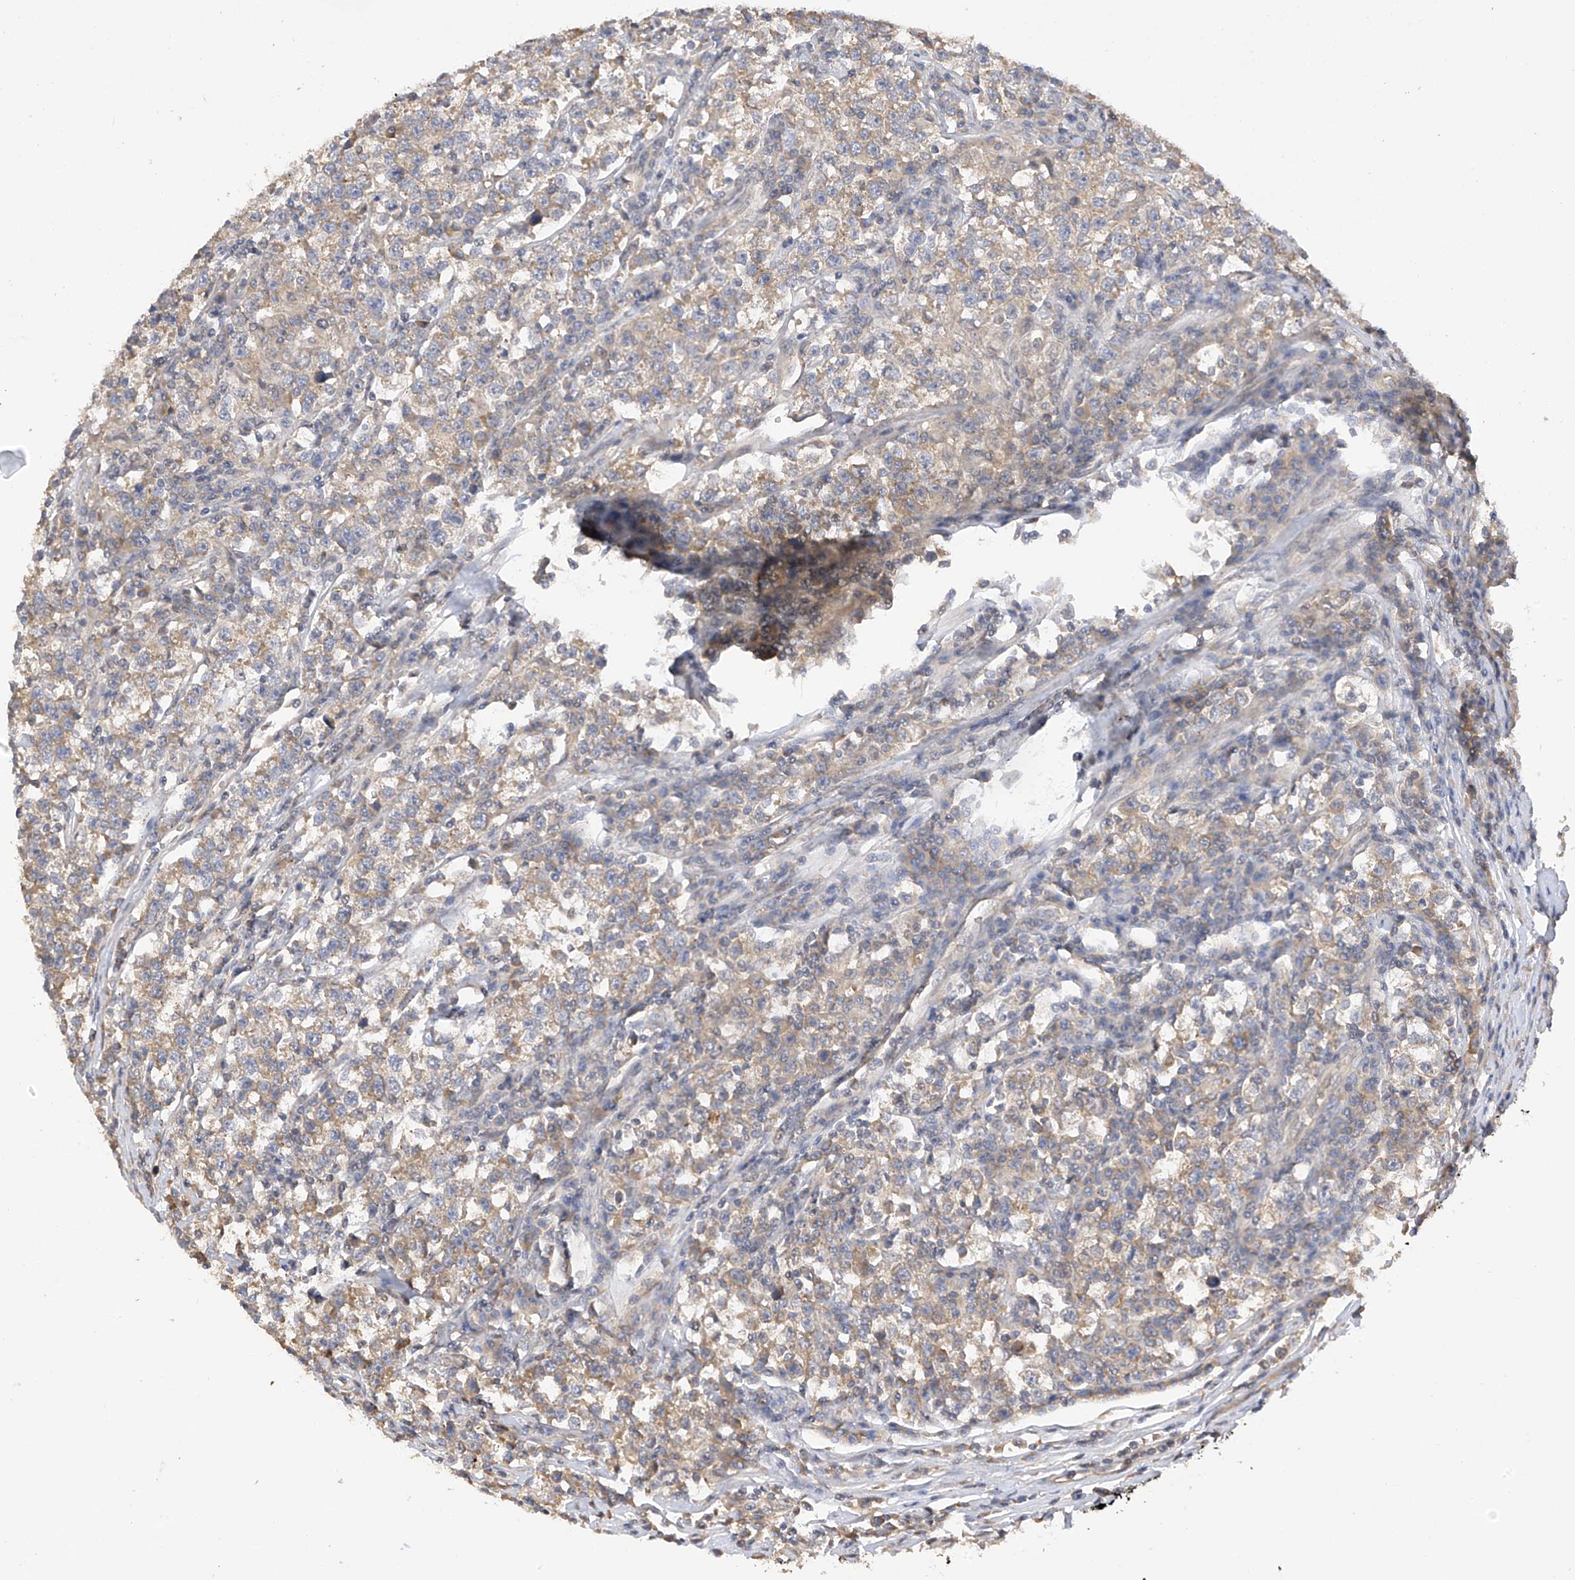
{"staining": {"intensity": "weak", "quantity": ">75%", "location": "cytoplasmic/membranous"}, "tissue": "testis cancer", "cell_type": "Tumor cells", "image_type": "cancer", "snomed": [{"axis": "morphology", "description": "Normal tissue, NOS"}, {"axis": "morphology", "description": "Seminoma, NOS"}, {"axis": "topography", "description": "Testis"}], "caption": "Immunohistochemical staining of human testis seminoma shows low levels of weak cytoplasmic/membranous expression in approximately >75% of tumor cells.", "gene": "REC8", "patient": {"sex": "male", "age": 43}}